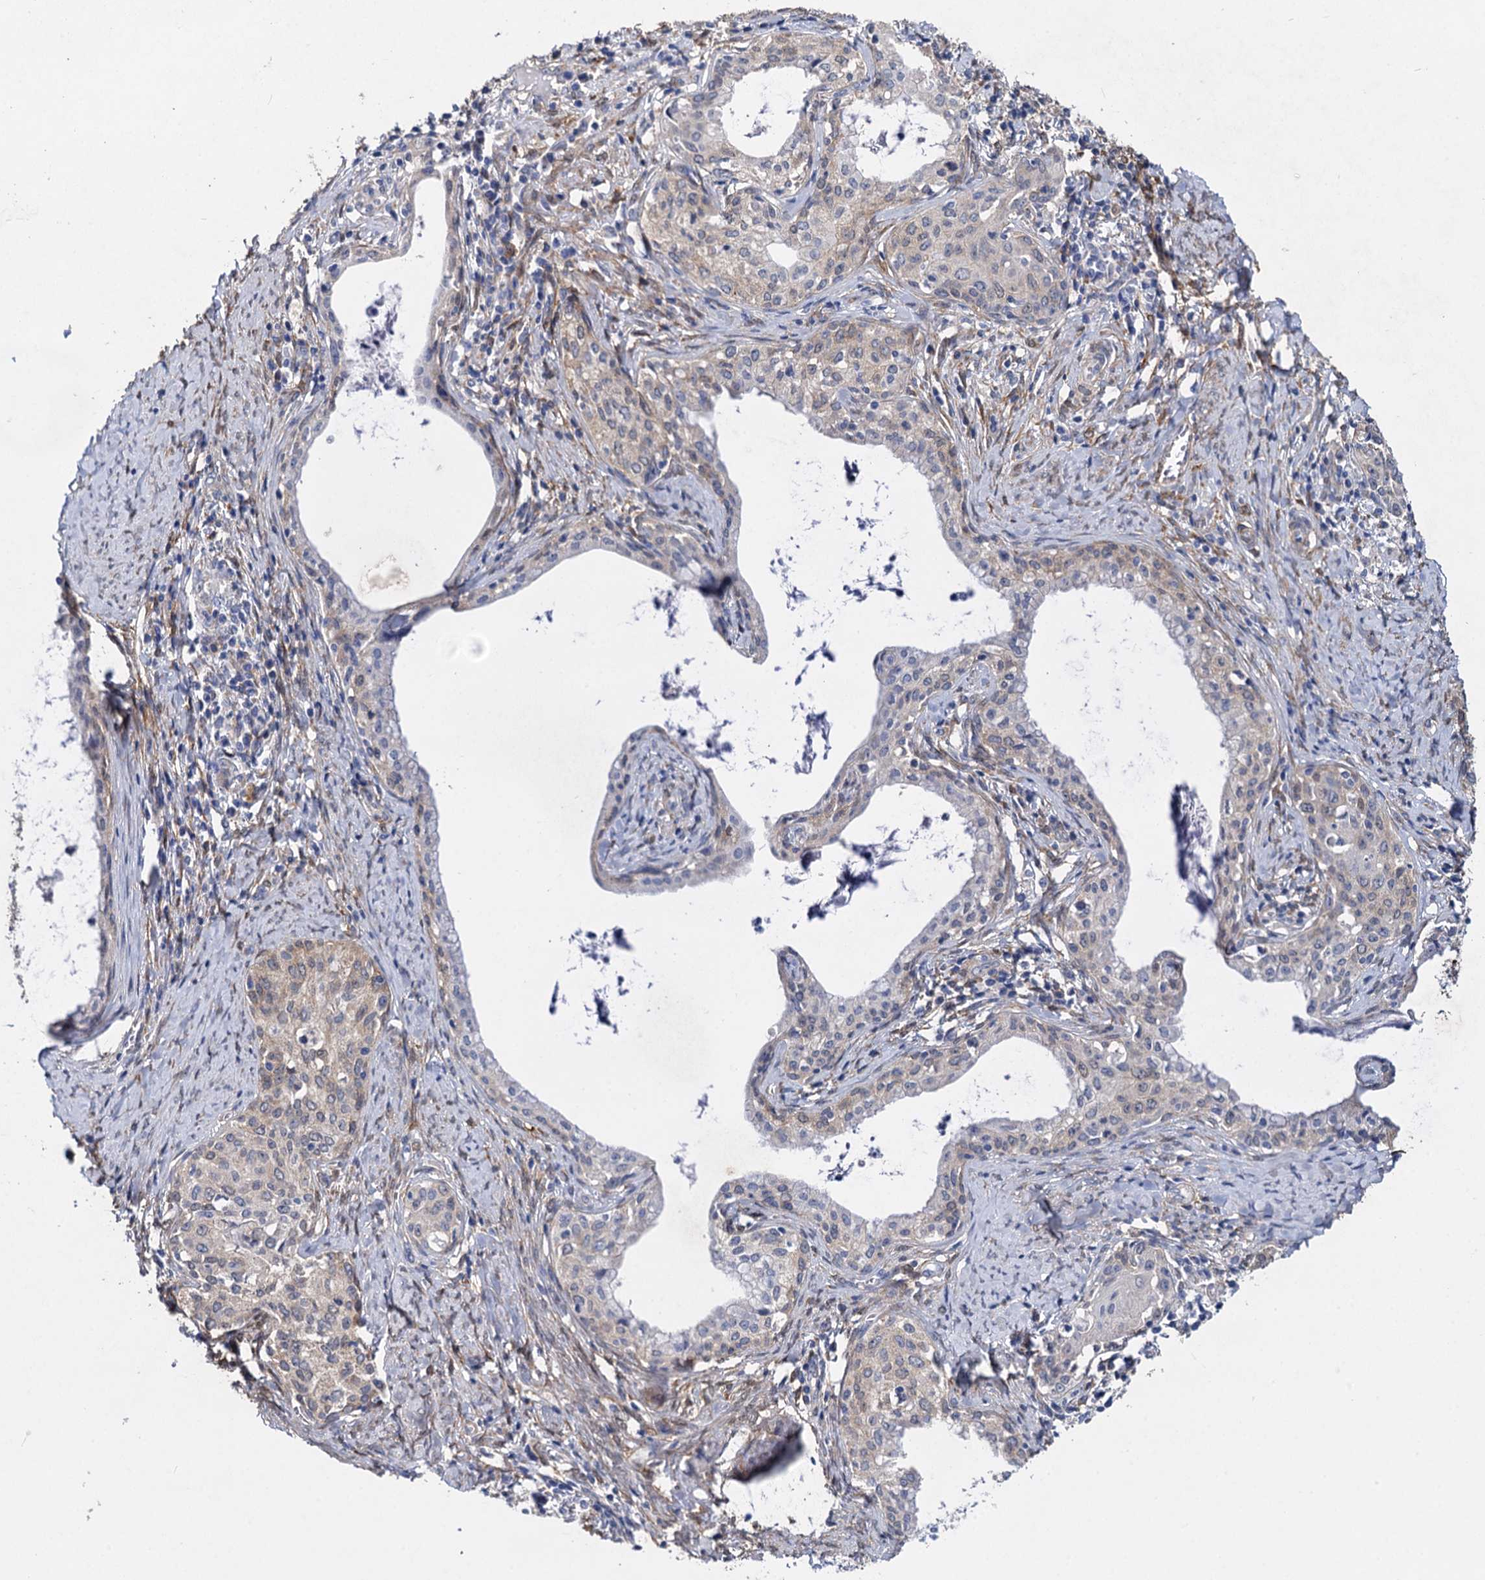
{"staining": {"intensity": "weak", "quantity": "<25%", "location": "cytoplasmic/membranous"}, "tissue": "cervical cancer", "cell_type": "Tumor cells", "image_type": "cancer", "snomed": [{"axis": "morphology", "description": "Squamous cell carcinoma, NOS"}, {"axis": "morphology", "description": "Adenocarcinoma, NOS"}, {"axis": "topography", "description": "Cervix"}], "caption": "Immunohistochemical staining of human cervical cancer (squamous cell carcinoma) shows no significant staining in tumor cells. (DAB (3,3'-diaminobenzidine) immunohistochemistry (IHC), high magnification).", "gene": "GSTM3", "patient": {"sex": "female", "age": 52}}